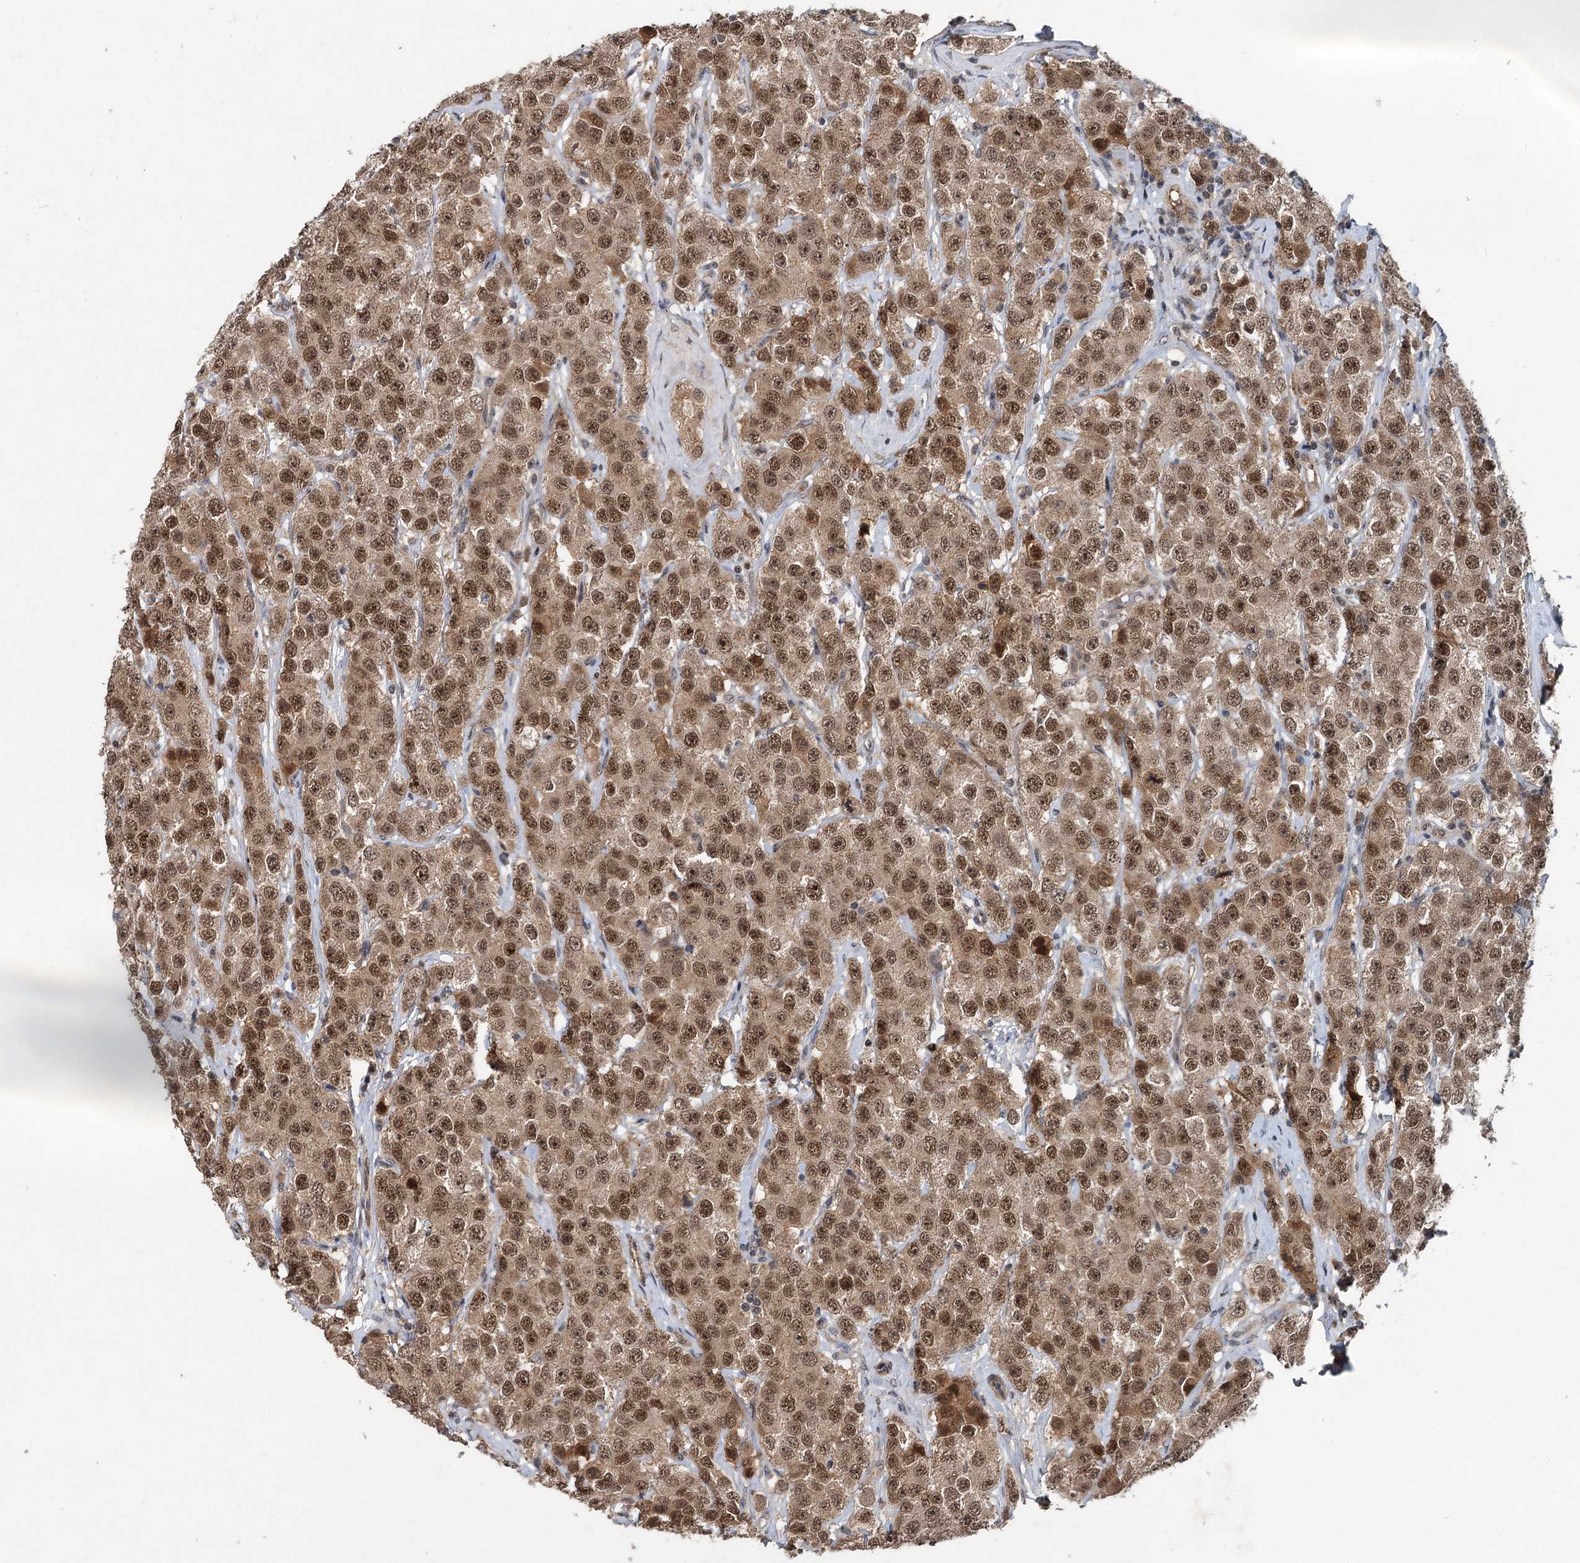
{"staining": {"intensity": "moderate", "quantity": ">75%", "location": "nuclear"}, "tissue": "testis cancer", "cell_type": "Tumor cells", "image_type": "cancer", "snomed": [{"axis": "morphology", "description": "Seminoma, NOS"}, {"axis": "topography", "description": "Testis"}], "caption": "Immunohistochemical staining of testis cancer displays moderate nuclear protein expression in approximately >75% of tumor cells.", "gene": "RITA1", "patient": {"sex": "male", "age": 28}}